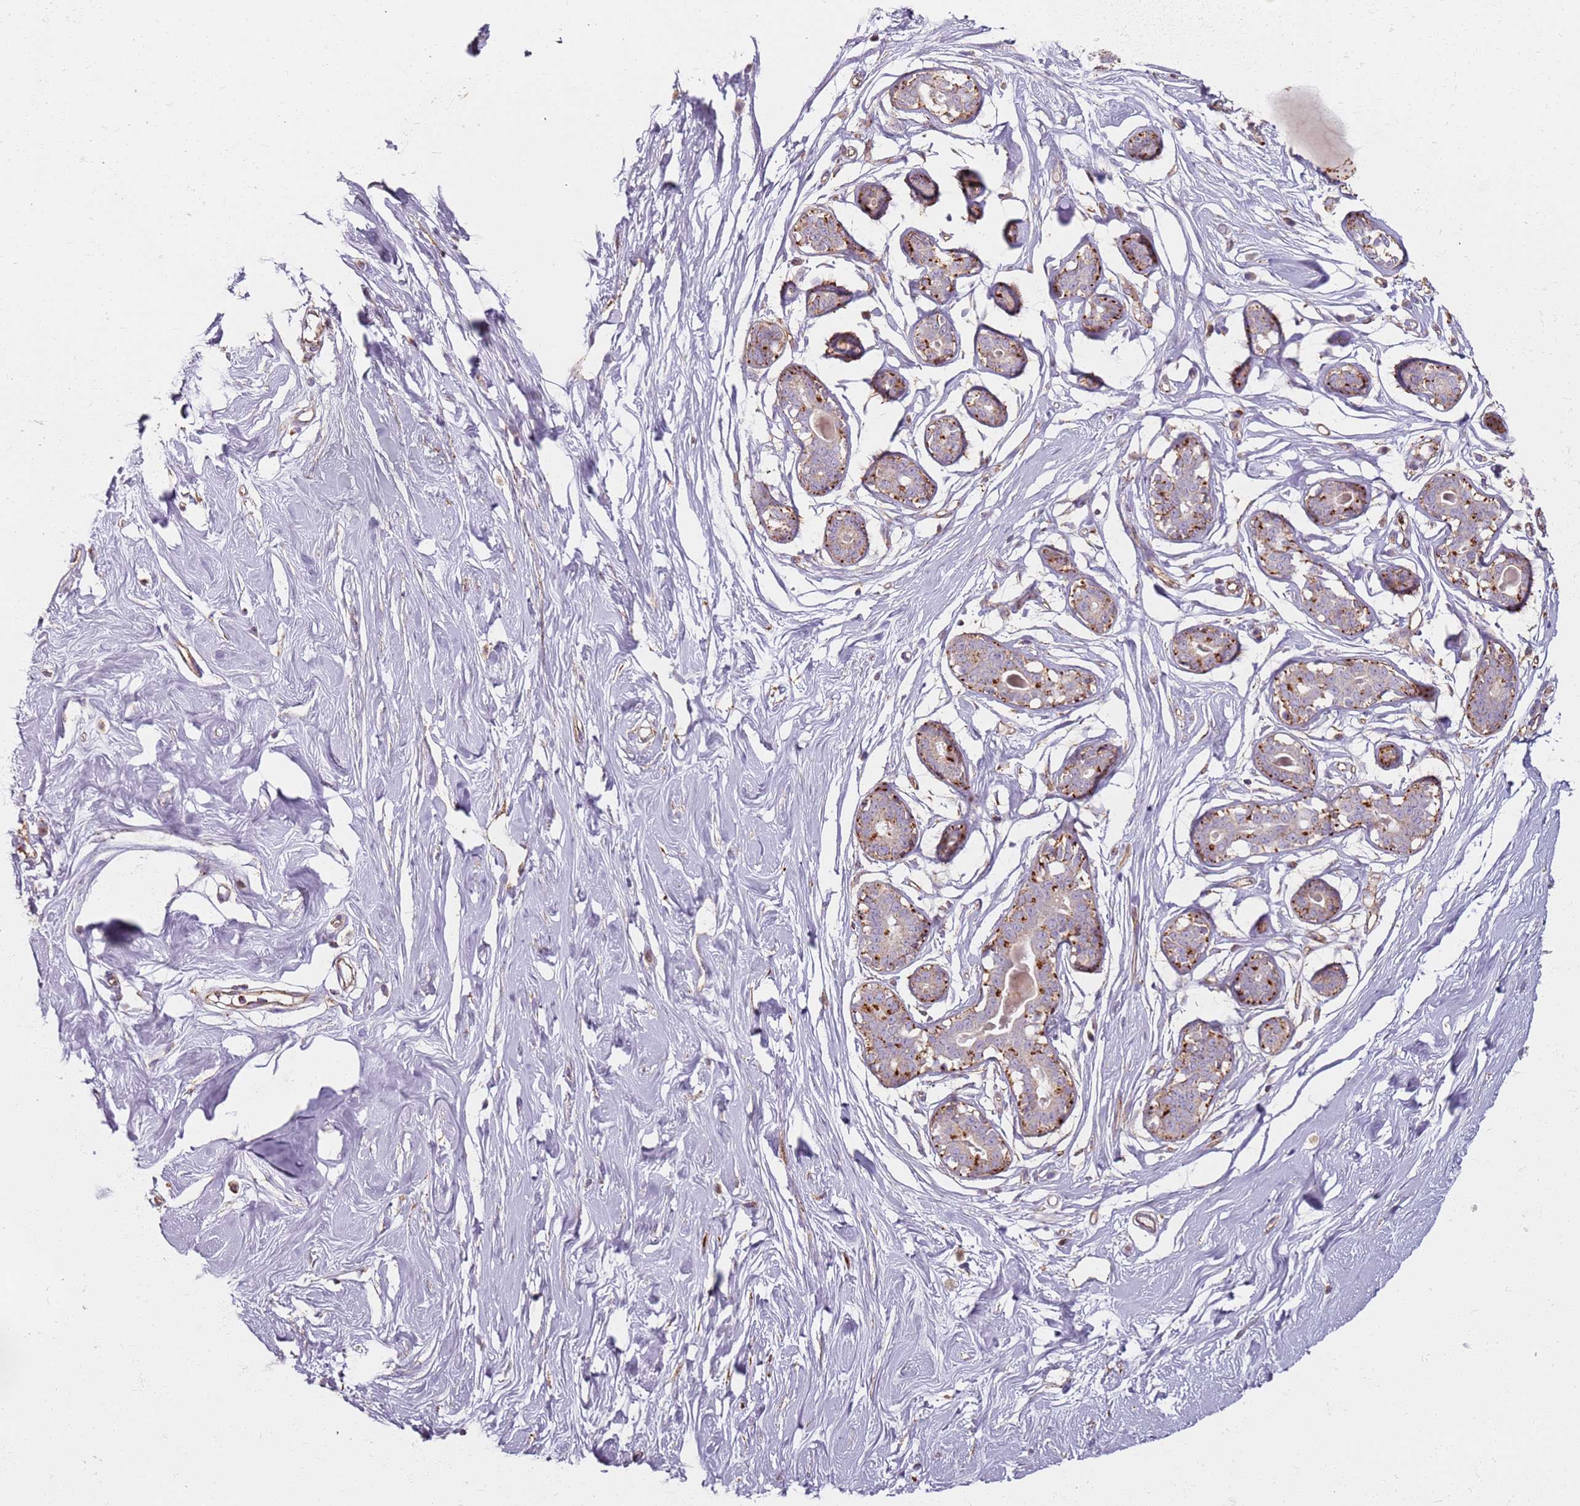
{"staining": {"intensity": "negative", "quantity": "none", "location": "none"}, "tissue": "breast", "cell_type": "Adipocytes", "image_type": "normal", "snomed": [{"axis": "morphology", "description": "Normal tissue, NOS"}, {"axis": "morphology", "description": "Adenoma, NOS"}, {"axis": "topography", "description": "Breast"}], "caption": "IHC micrograph of normal breast stained for a protein (brown), which exhibits no expression in adipocytes.", "gene": "PROKR2", "patient": {"sex": "female", "age": 23}}